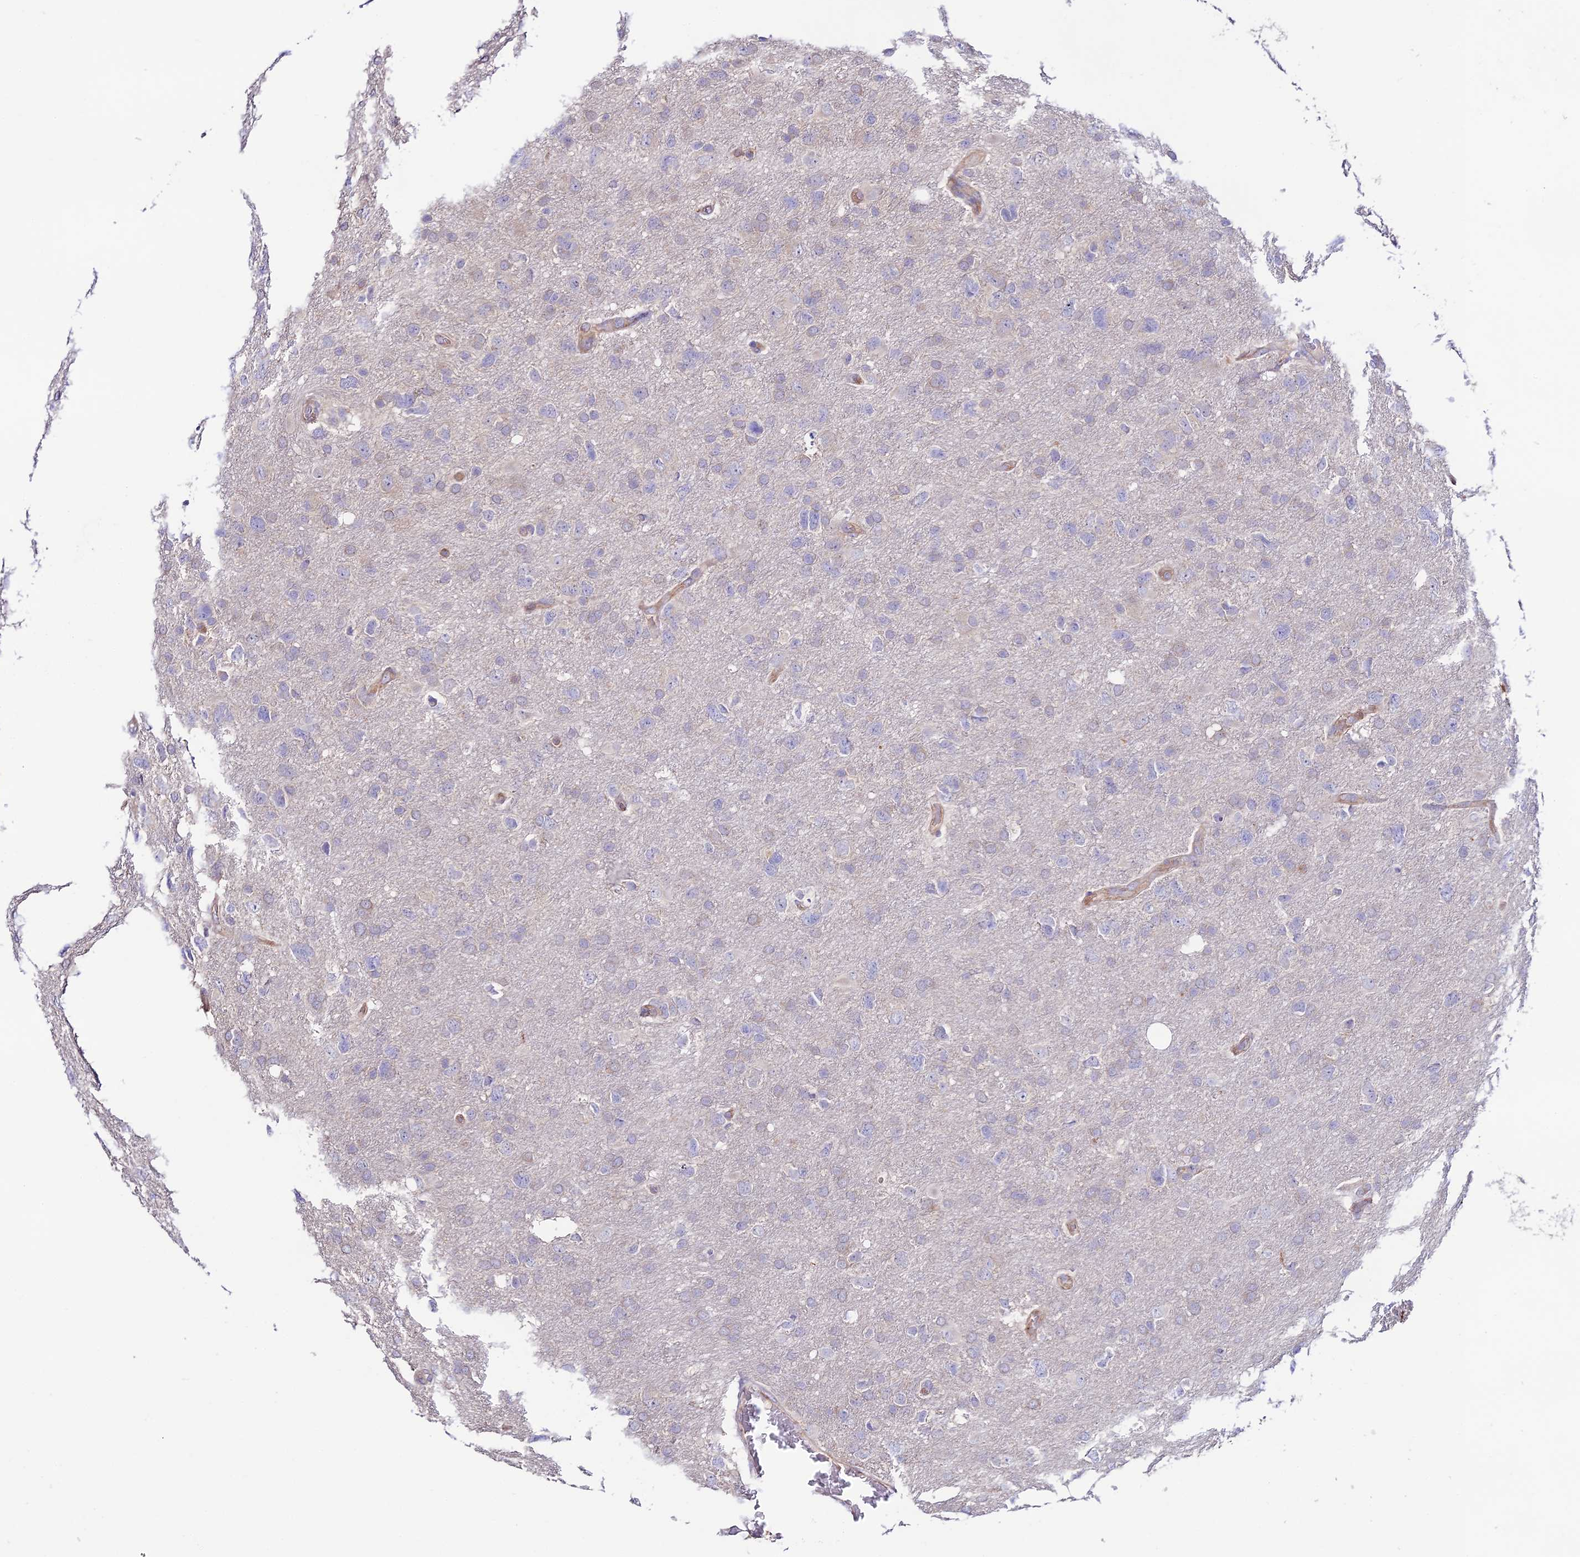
{"staining": {"intensity": "negative", "quantity": "none", "location": "none"}, "tissue": "glioma", "cell_type": "Tumor cells", "image_type": "cancer", "snomed": [{"axis": "morphology", "description": "Glioma, malignant, High grade"}, {"axis": "topography", "description": "Brain"}], "caption": "There is no significant positivity in tumor cells of malignant high-grade glioma. The staining was performed using DAB to visualize the protein expression in brown, while the nuclei were stained in blue with hematoxylin (Magnification: 20x).", "gene": "BRME1", "patient": {"sex": "male", "age": 61}}